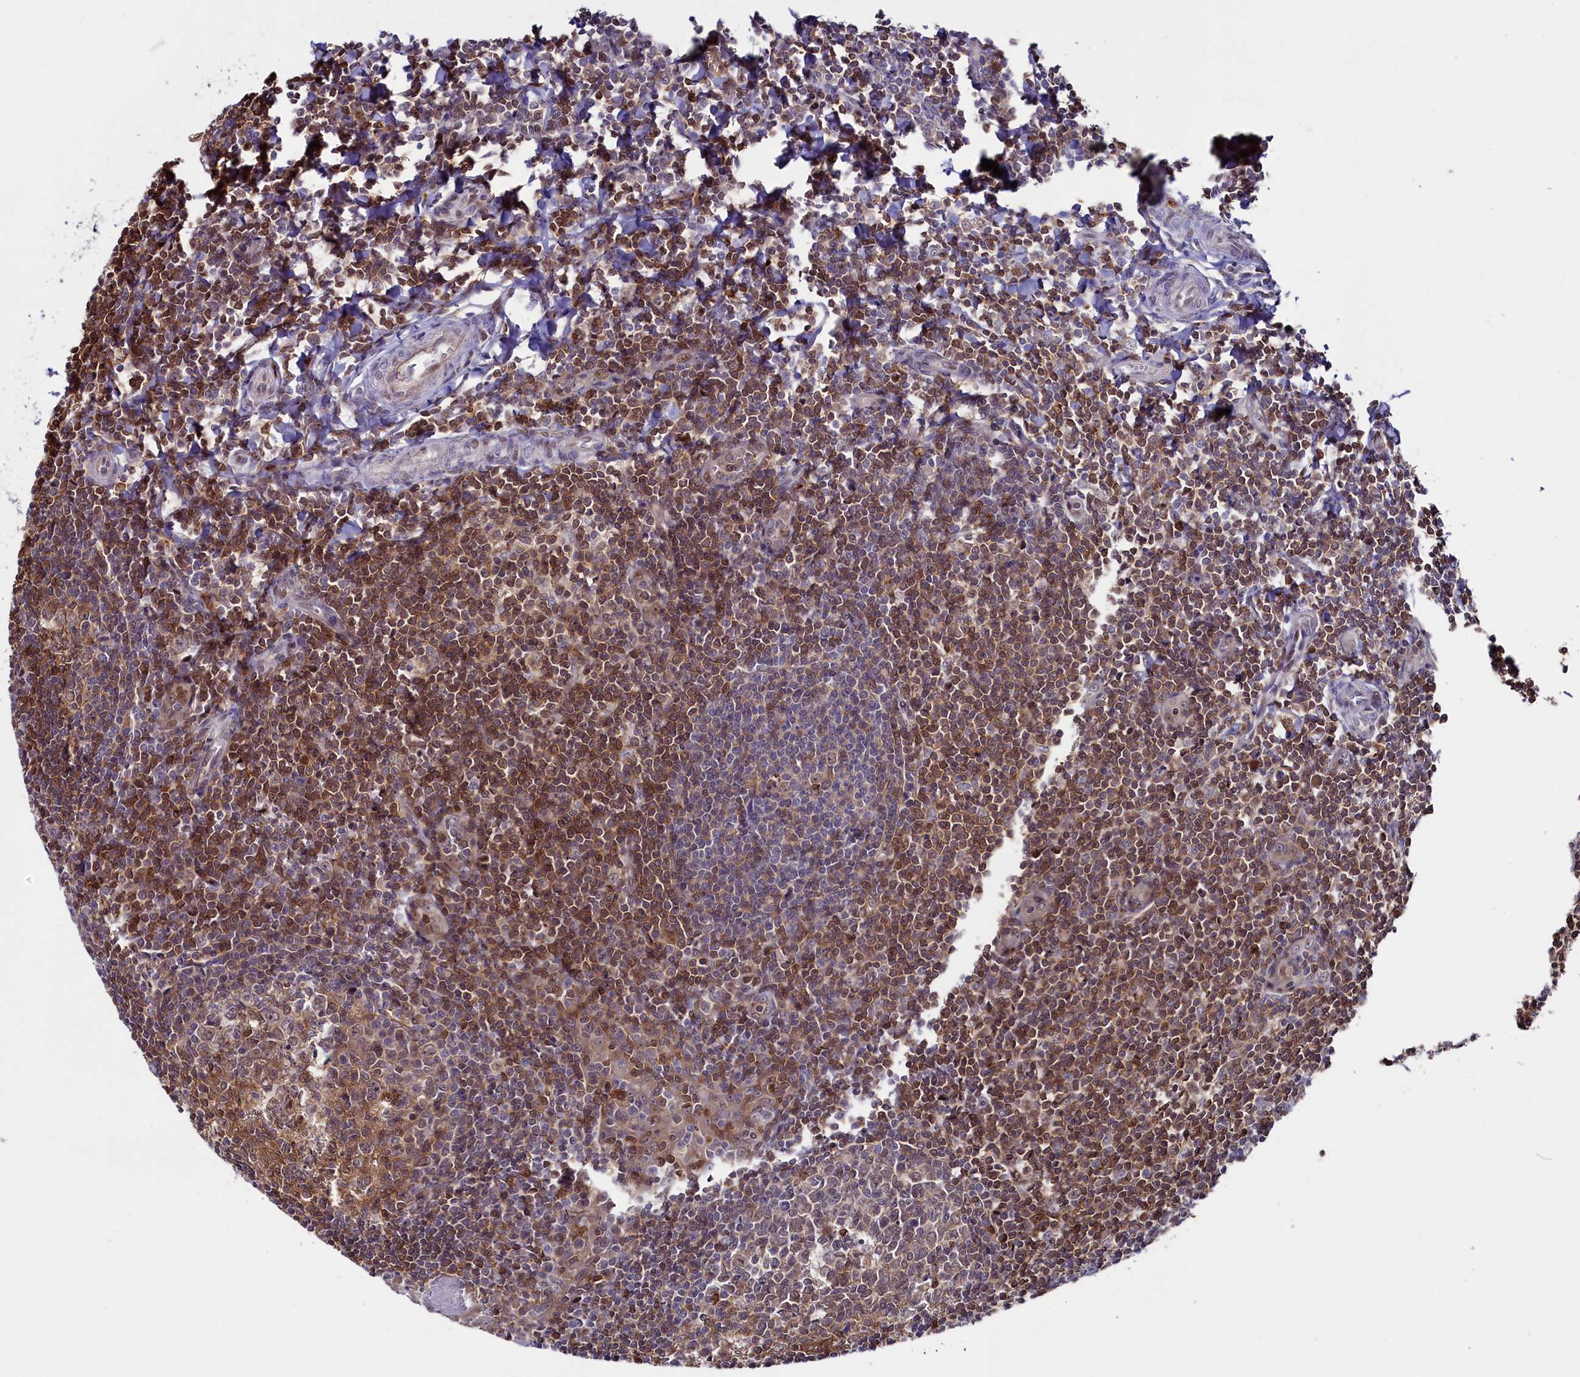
{"staining": {"intensity": "moderate", "quantity": ">75%", "location": "cytoplasmic/membranous"}, "tissue": "tonsil", "cell_type": "Germinal center cells", "image_type": "normal", "snomed": [{"axis": "morphology", "description": "Normal tissue, NOS"}, {"axis": "topography", "description": "Tonsil"}], "caption": "Protein analysis of normal tonsil displays moderate cytoplasmic/membranous expression in about >75% of germinal center cells. (Stains: DAB in brown, nuclei in blue, Microscopy: brightfield microscopy at high magnification).", "gene": "CIAPIN1", "patient": {"sex": "male", "age": 27}}